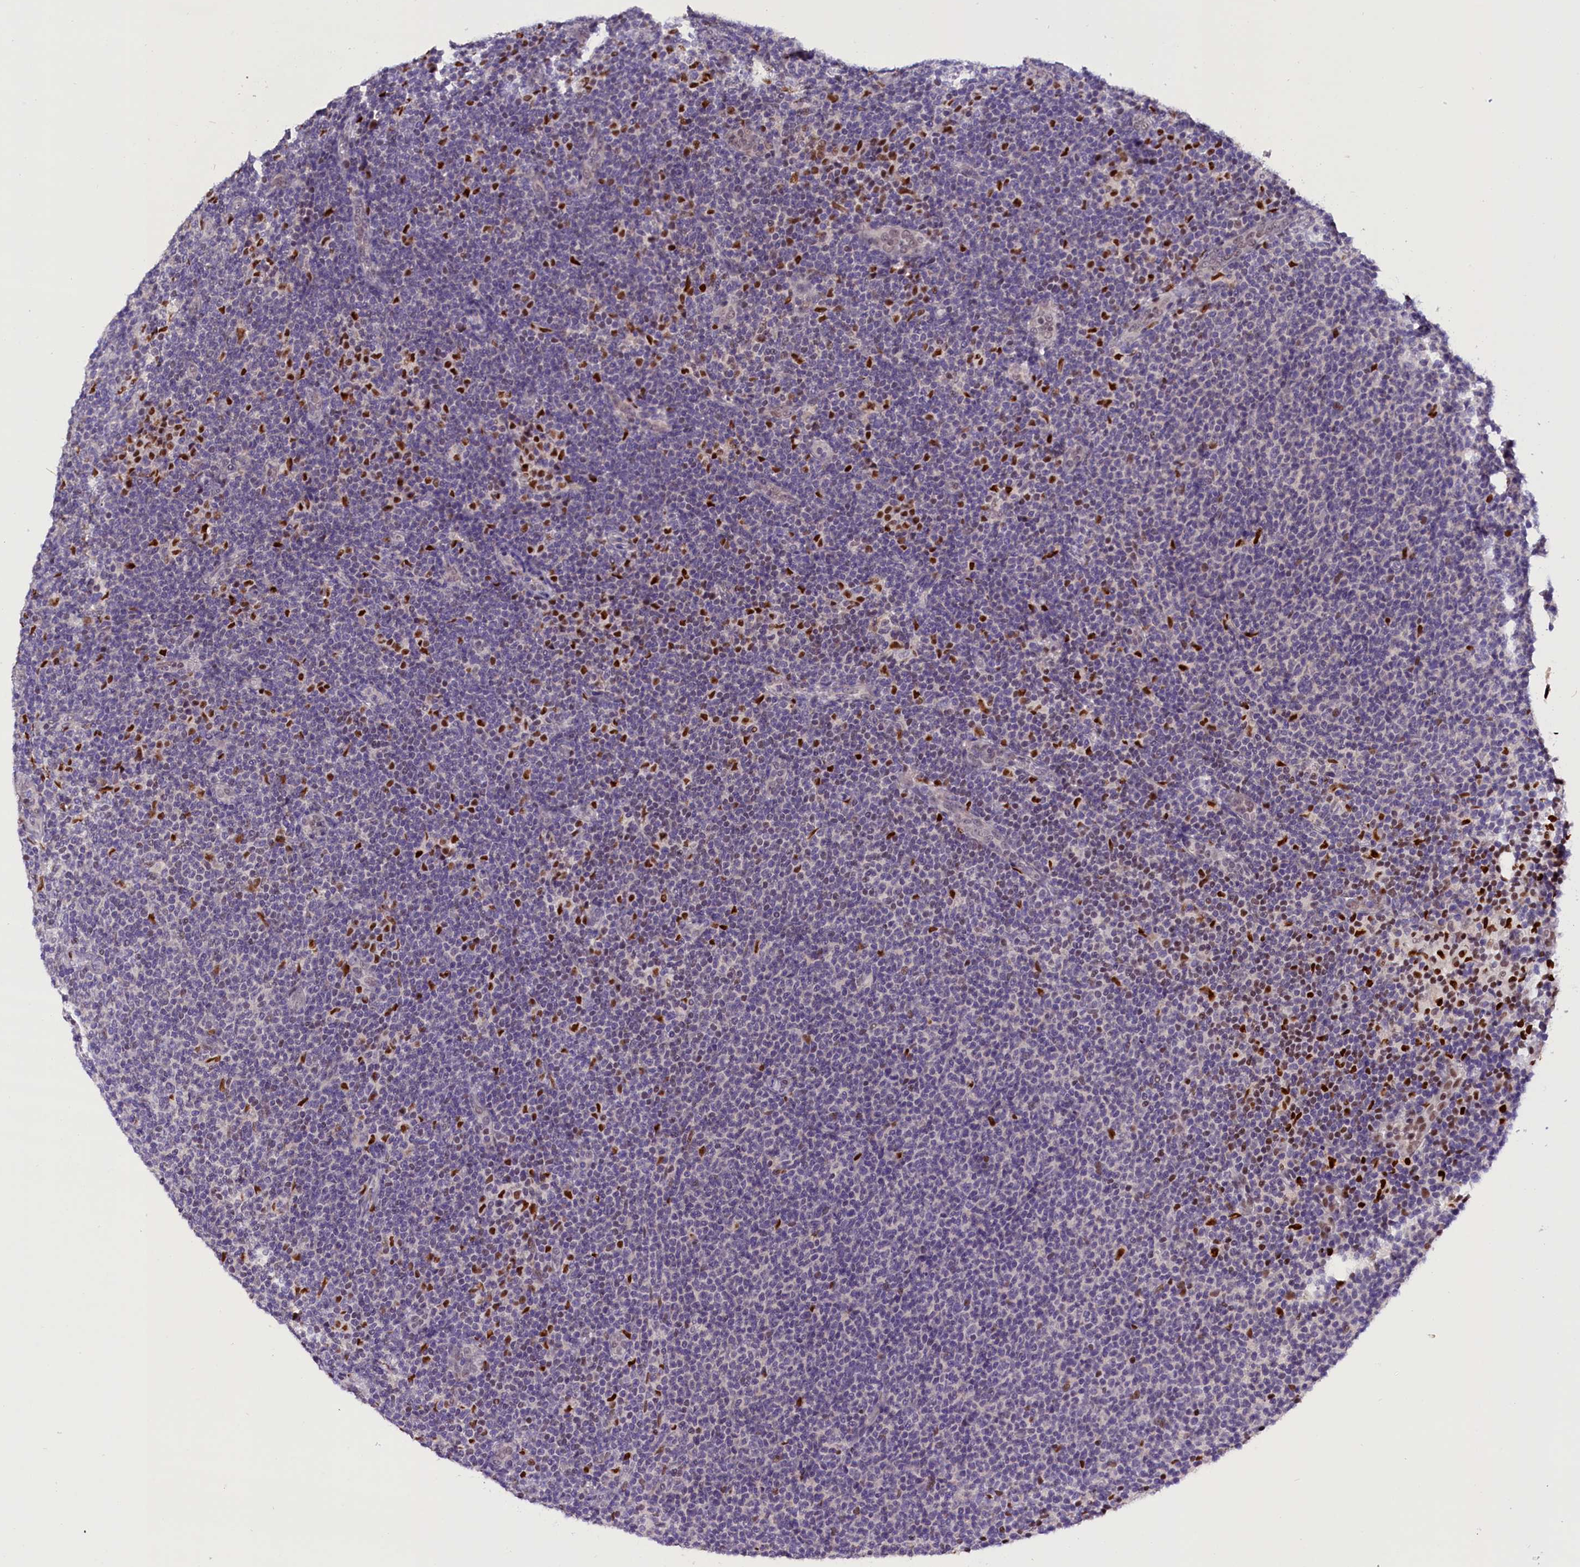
{"staining": {"intensity": "negative", "quantity": "none", "location": "none"}, "tissue": "lymphoma", "cell_type": "Tumor cells", "image_type": "cancer", "snomed": [{"axis": "morphology", "description": "Malignant lymphoma, non-Hodgkin's type, Low grade"}, {"axis": "topography", "description": "Lymph node"}], "caption": "An immunohistochemistry histopathology image of lymphoma is shown. There is no staining in tumor cells of lymphoma.", "gene": "BTBD9", "patient": {"sex": "male", "age": 66}}